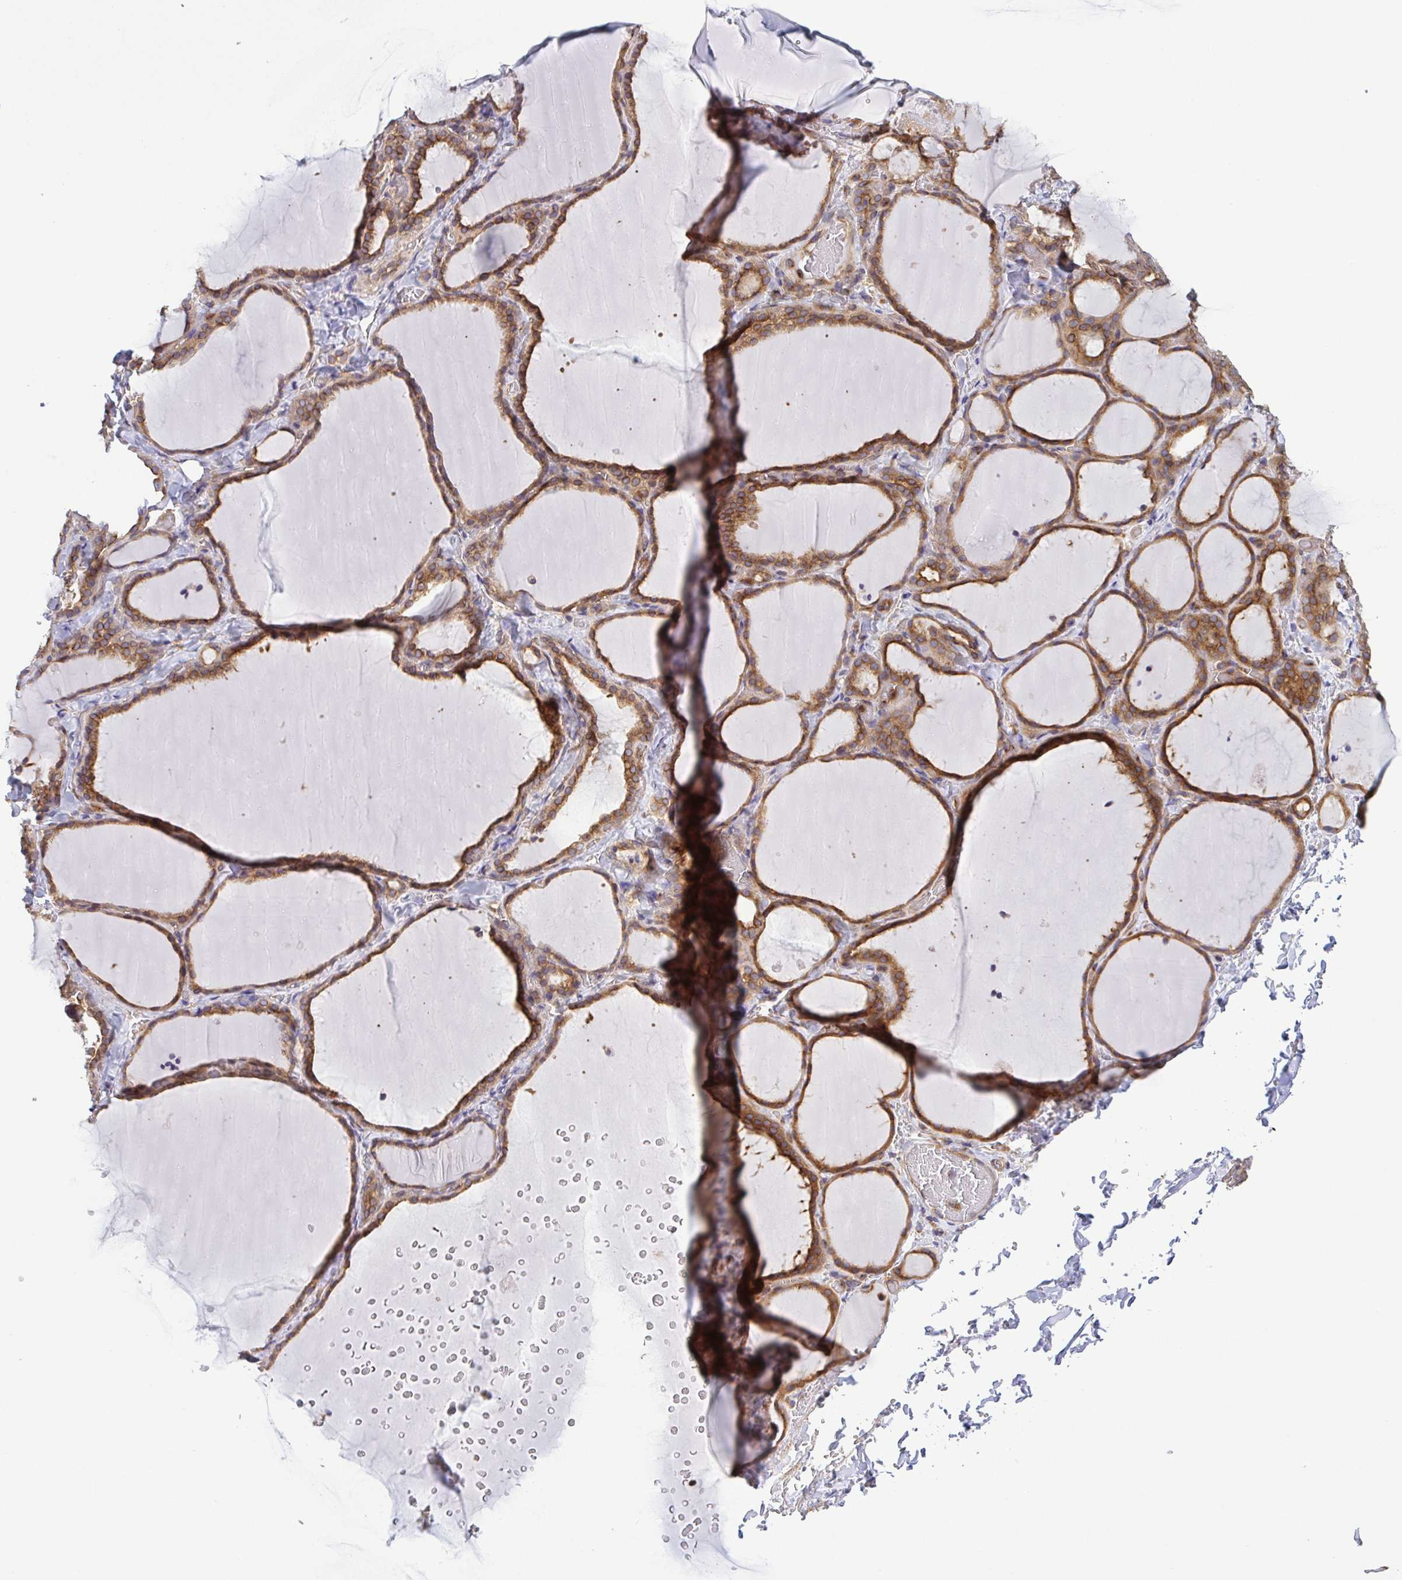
{"staining": {"intensity": "moderate", "quantity": ">75%", "location": "cytoplasmic/membranous"}, "tissue": "thyroid gland", "cell_type": "Glandular cells", "image_type": "normal", "snomed": [{"axis": "morphology", "description": "Normal tissue, NOS"}, {"axis": "topography", "description": "Thyroid gland"}], "caption": "Protein analysis of unremarkable thyroid gland displays moderate cytoplasmic/membranous expression in approximately >75% of glandular cells.", "gene": "KIF5B", "patient": {"sex": "female", "age": 22}}